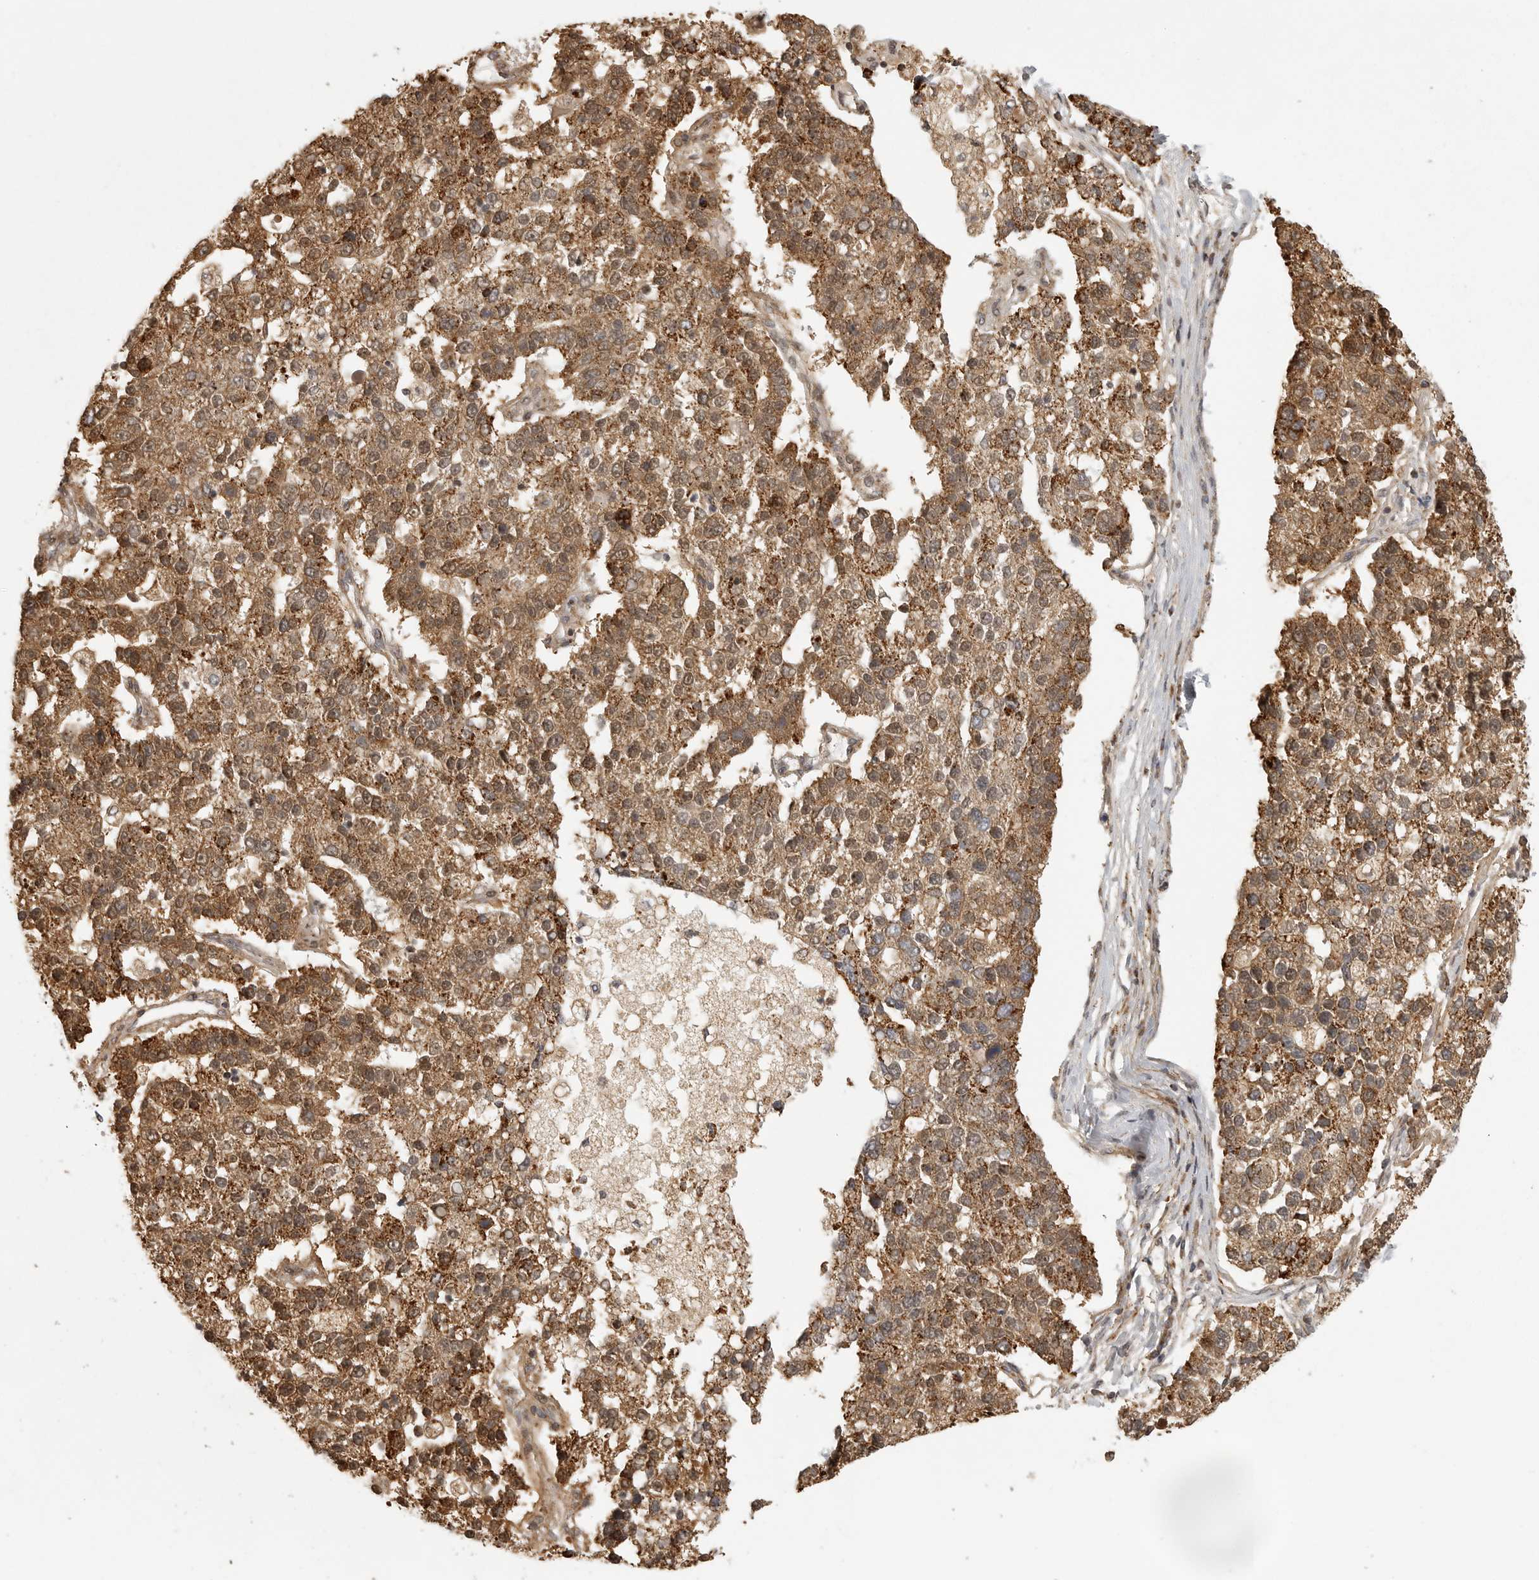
{"staining": {"intensity": "moderate", "quantity": ">75%", "location": "cytoplasmic/membranous"}, "tissue": "pancreatic cancer", "cell_type": "Tumor cells", "image_type": "cancer", "snomed": [{"axis": "morphology", "description": "Adenocarcinoma, NOS"}, {"axis": "topography", "description": "Pancreas"}], "caption": "Brown immunohistochemical staining in pancreatic adenocarcinoma reveals moderate cytoplasmic/membranous positivity in approximately >75% of tumor cells.", "gene": "NARS2", "patient": {"sex": "female", "age": 61}}